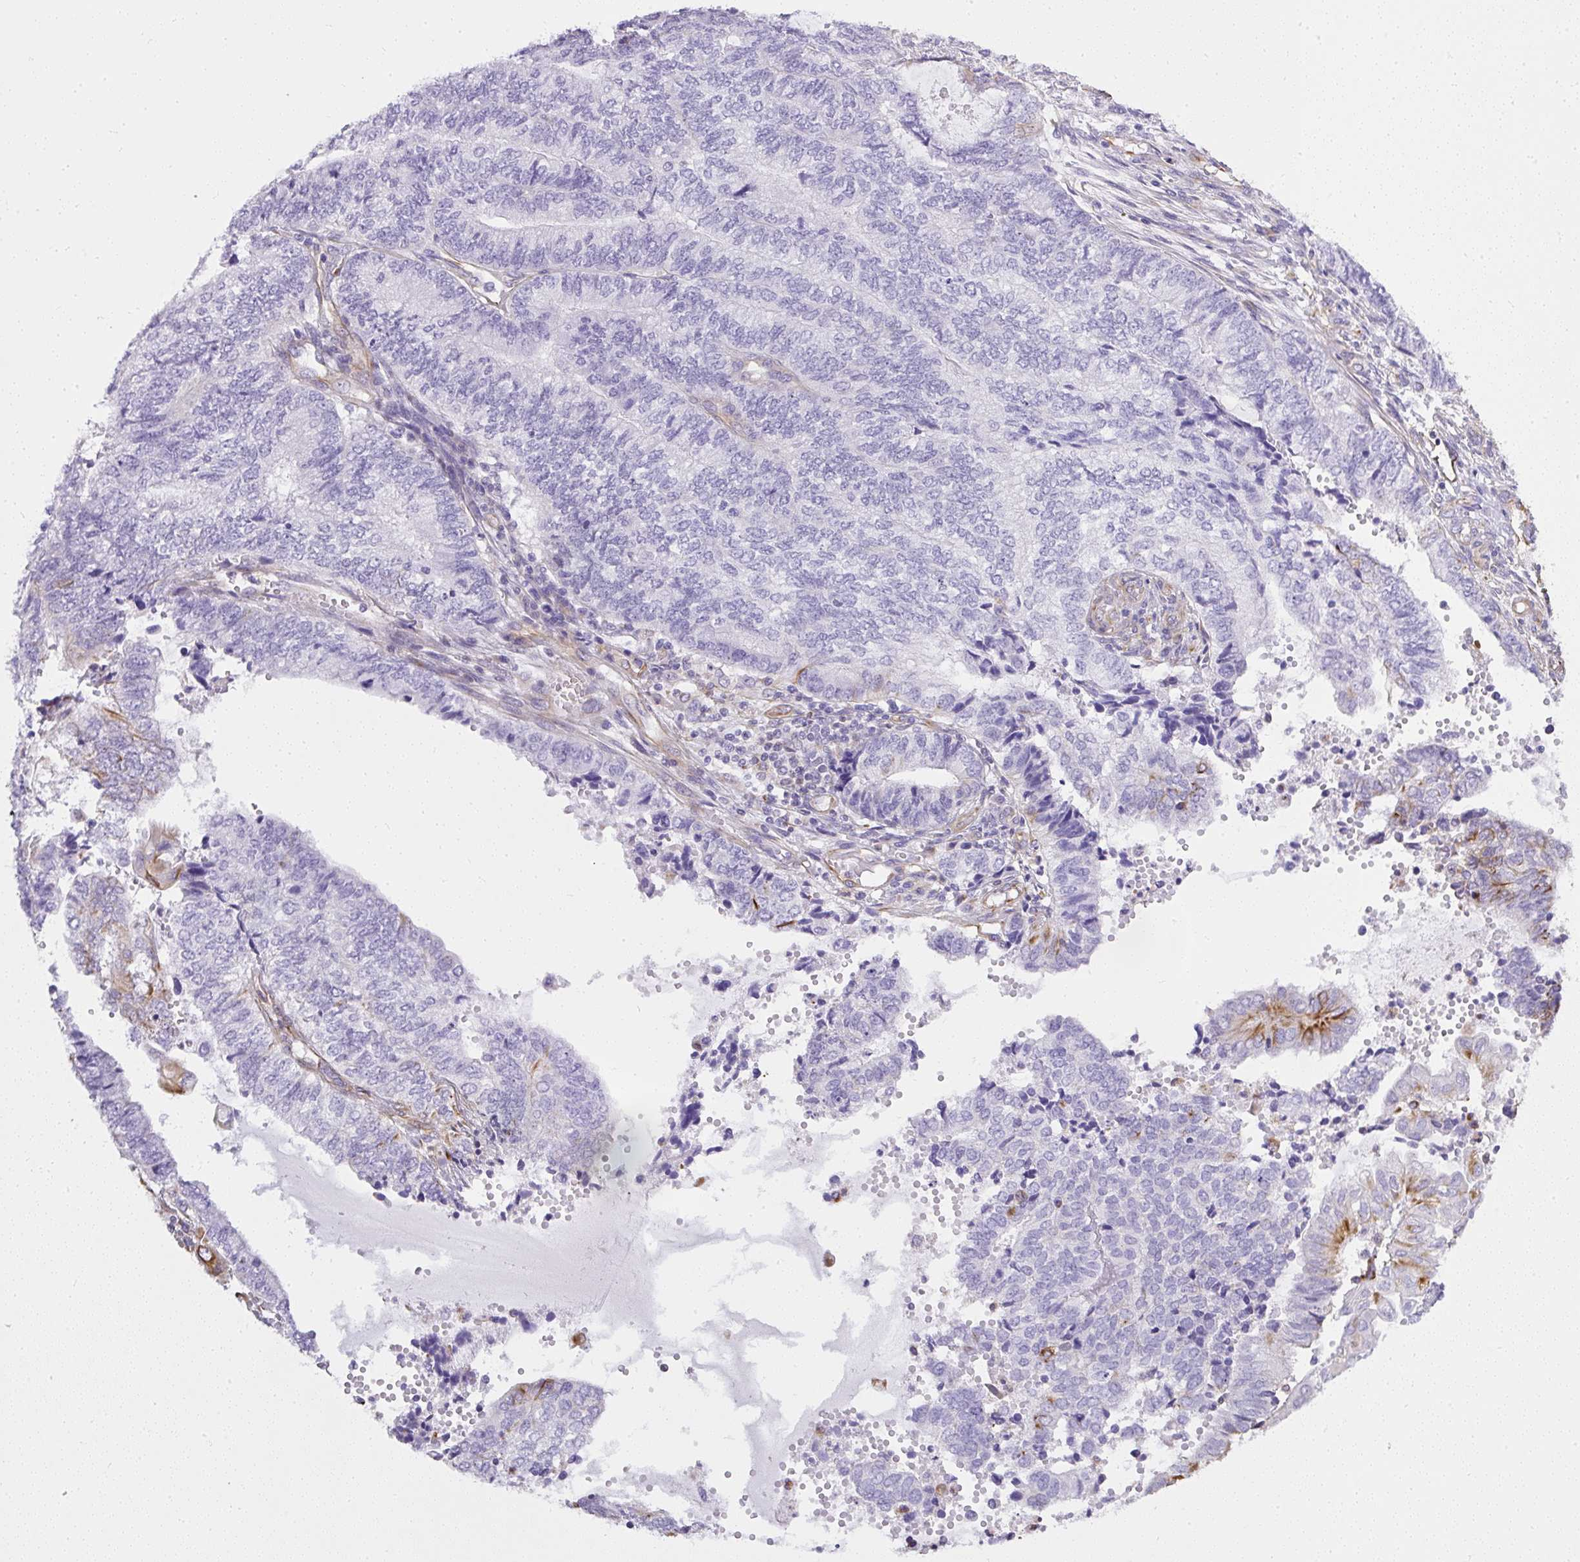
{"staining": {"intensity": "weak", "quantity": "<25%", "location": "cytoplasmic/membranous"}, "tissue": "endometrial cancer", "cell_type": "Tumor cells", "image_type": "cancer", "snomed": [{"axis": "morphology", "description": "Adenocarcinoma, NOS"}, {"axis": "topography", "description": "Uterus"}, {"axis": "topography", "description": "Endometrium"}], "caption": "Photomicrograph shows no significant protein positivity in tumor cells of endometrial adenocarcinoma.", "gene": "PLS1", "patient": {"sex": "female", "age": 70}}